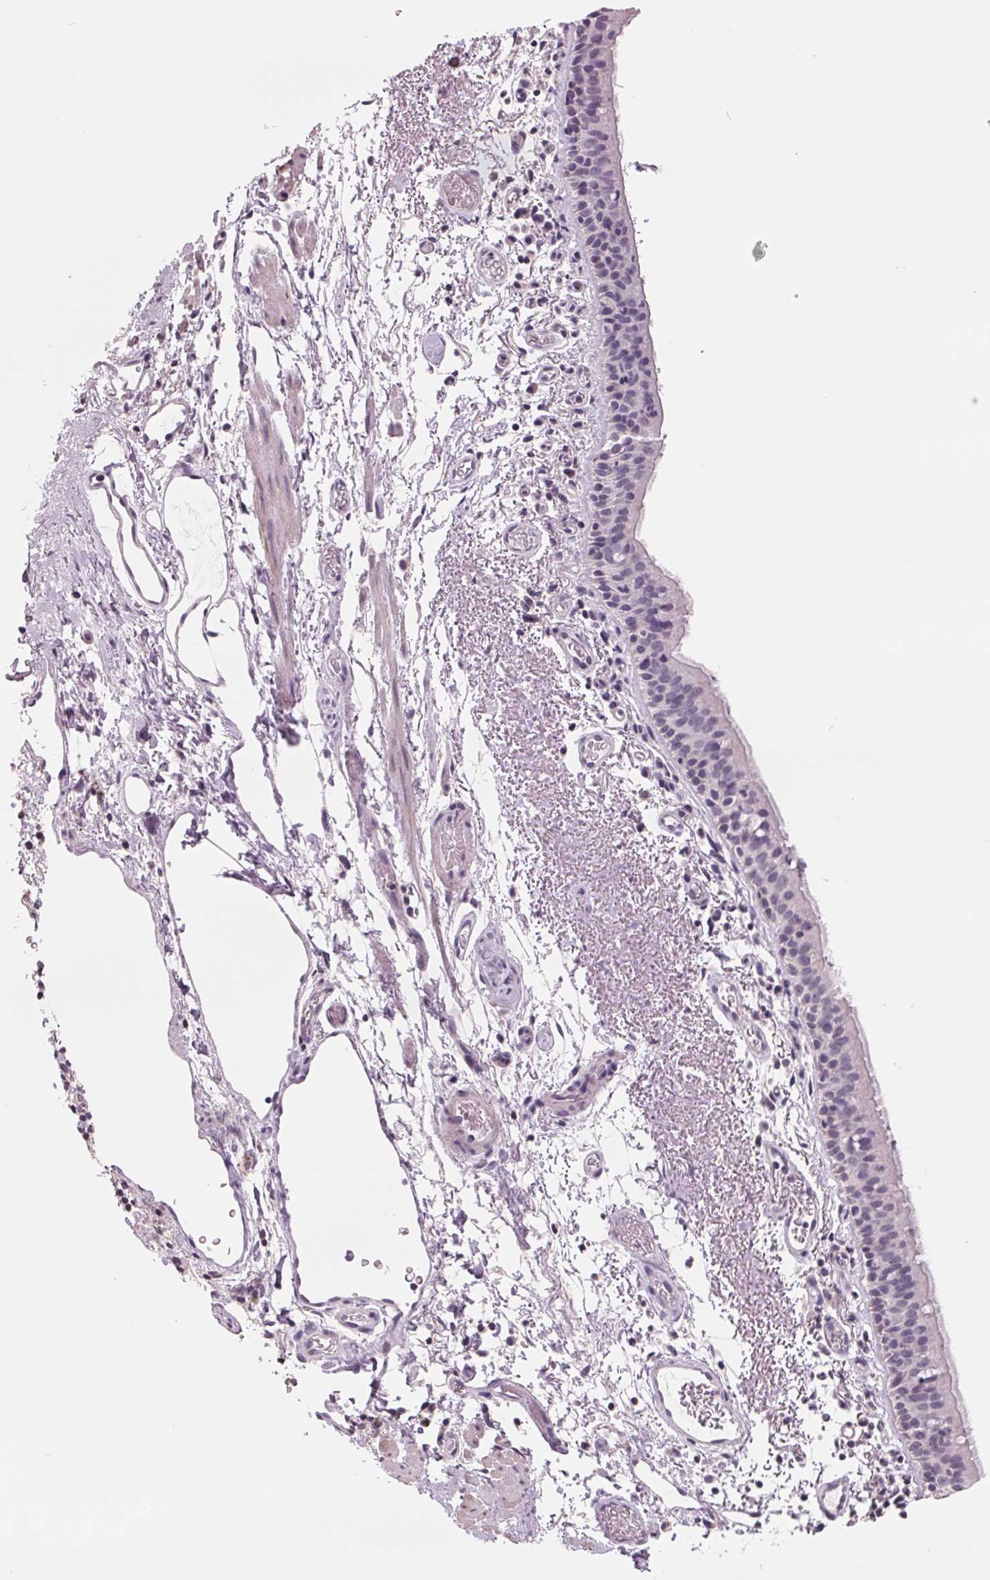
{"staining": {"intensity": "negative", "quantity": "none", "location": "none"}, "tissue": "bronchus", "cell_type": "Respiratory epithelial cells", "image_type": "normal", "snomed": [{"axis": "morphology", "description": "Normal tissue, NOS"}, {"axis": "morphology", "description": "Adenocarcinoma, NOS"}, {"axis": "topography", "description": "Bronchus"}], "caption": "High power microscopy histopathology image of an IHC photomicrograph of unremarkable bronchus, revealing no significant staining in respiratory epithelial cells. (Stains: DAB (3,3'-diaminobenzidine) immunohistochemistry (IHC) with hematoxylin counter stain, Microscopy: brightfield microscopy at high magnification).", "gene": "FTCD", "patient": {"sex": "male", "age": 68}}